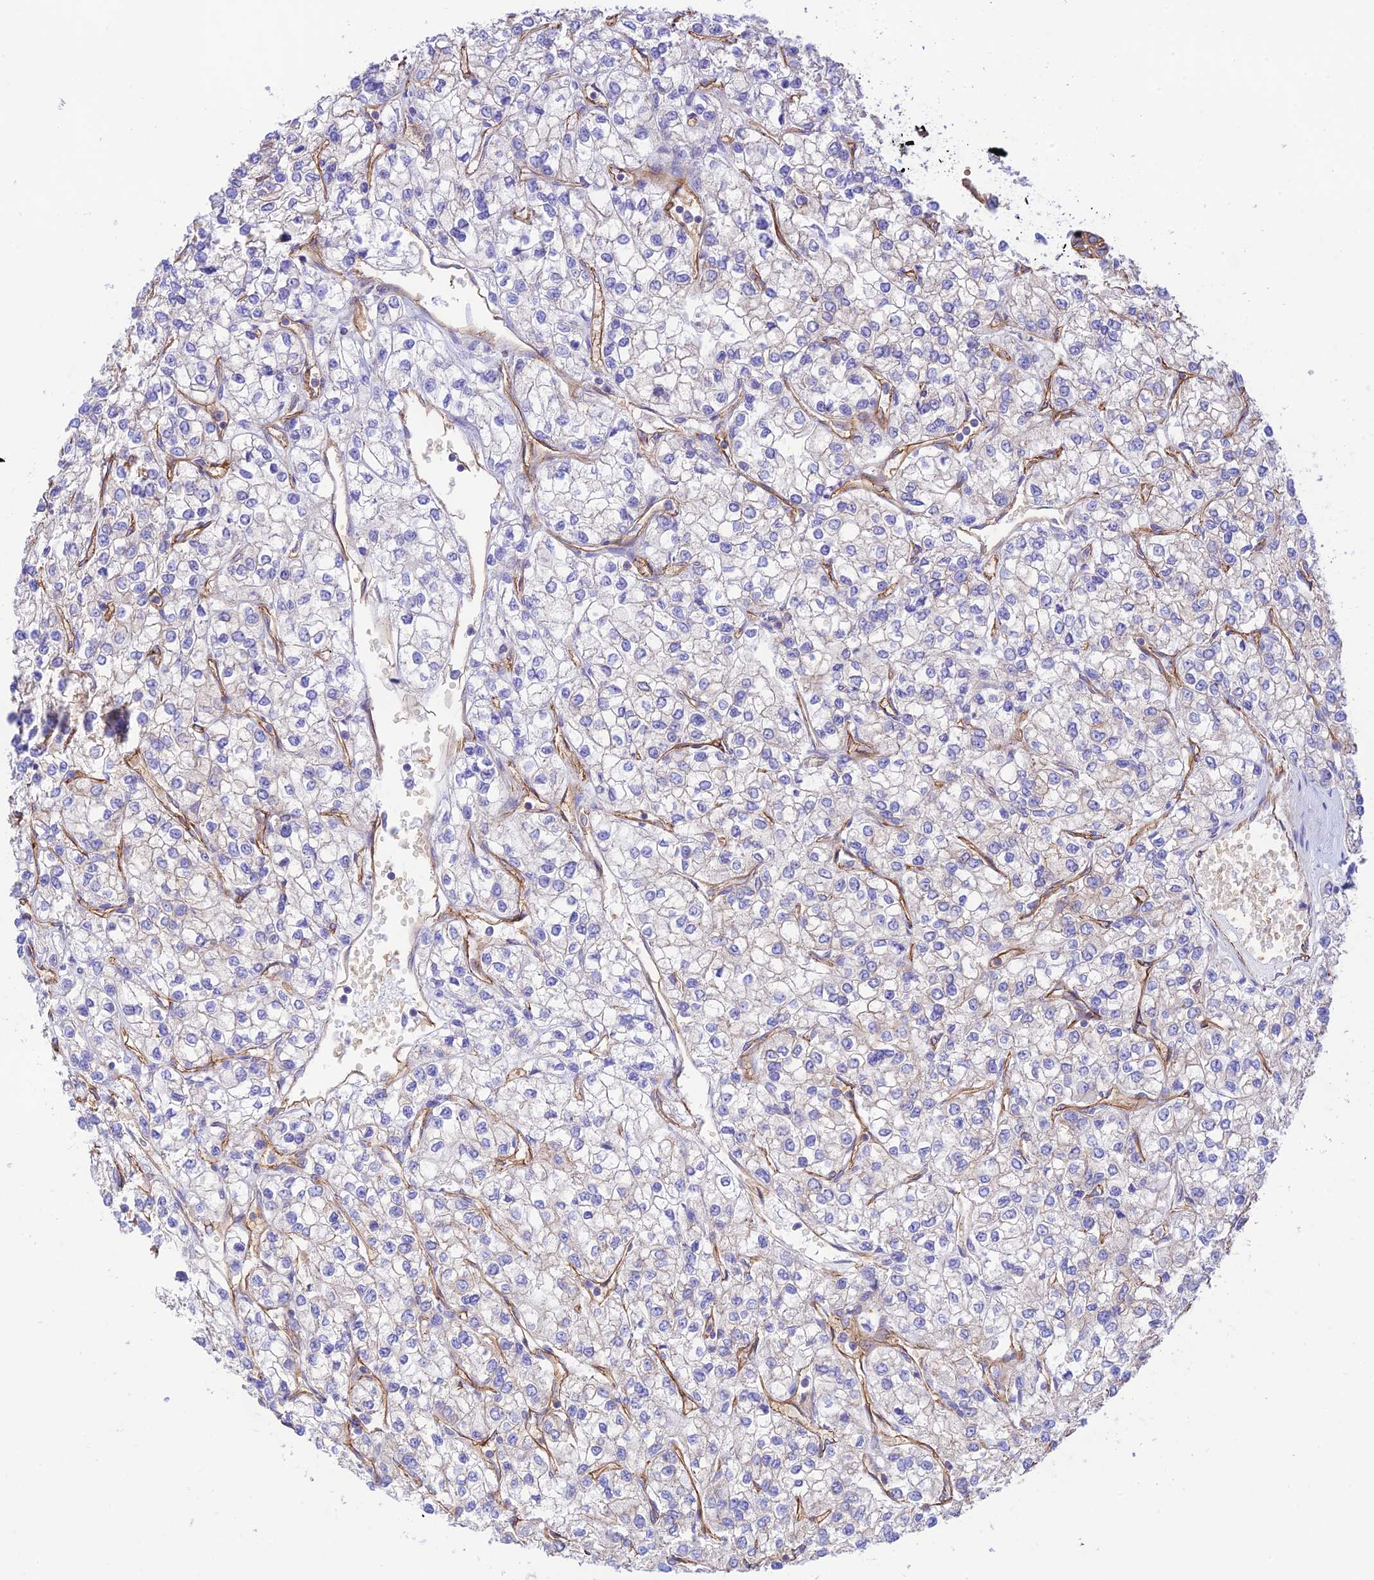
{"staining": {"intensity": "negative", "quantity": "none", "location": "none"}, "tissue": "renal cancer", "cell_type": "Tumor cells", "image_type": "cancer", "snomed": [{"axis": "morphology", "description": "Adenocarcinoma, NOS"}, {"axis": "topography", "description": "Kidney"}], "caption": "There is no significant expression in tumor cells of adenocarcinoma (renal). Brightfield microscopy of IHC stained with DAB (3,3'-diaminobenzidine) (brown) and hematoxylin (blue), captured at high magnification.", "gene": "YPEL5", "patient": {"sex": "male", "age": 80}}